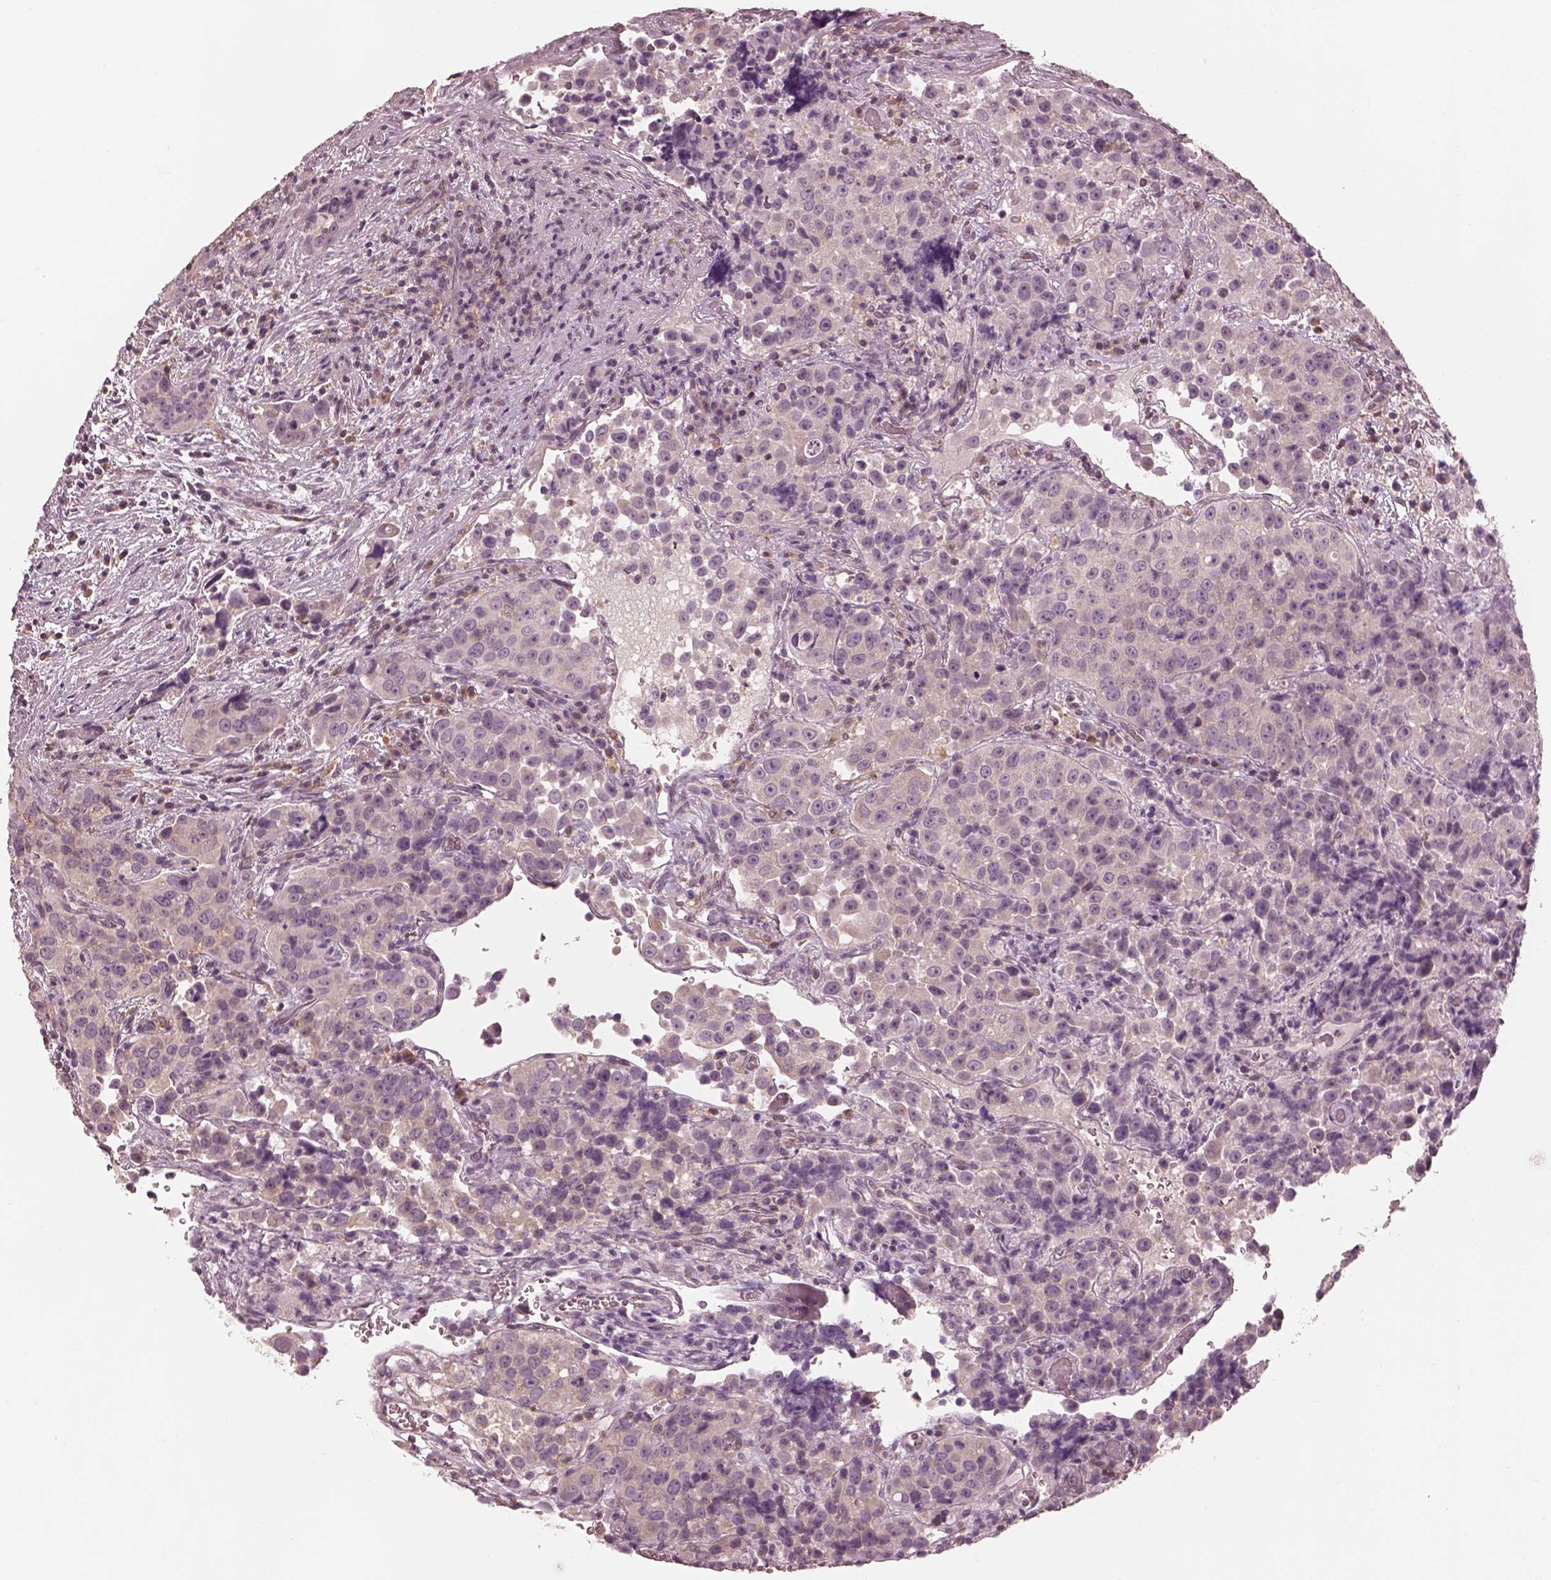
{"staining": {"intensity": "negative", "quantity": "none", "location": "none"}, "tissue": "urothelial cancer", "cell_type": "Tumor cells", "image_type": "cancer", "snomed": [{"axis": "morphology", "description": "Urothelial carcinoma, NOS"}, {"axis": "topography", "description": "Urinary bladder"}], "caption": "IHC of urothelial cancer reveals no expression in tumor cells.", "gene": "PRKACG", "patient": {"sex": "male", "age": 52}}